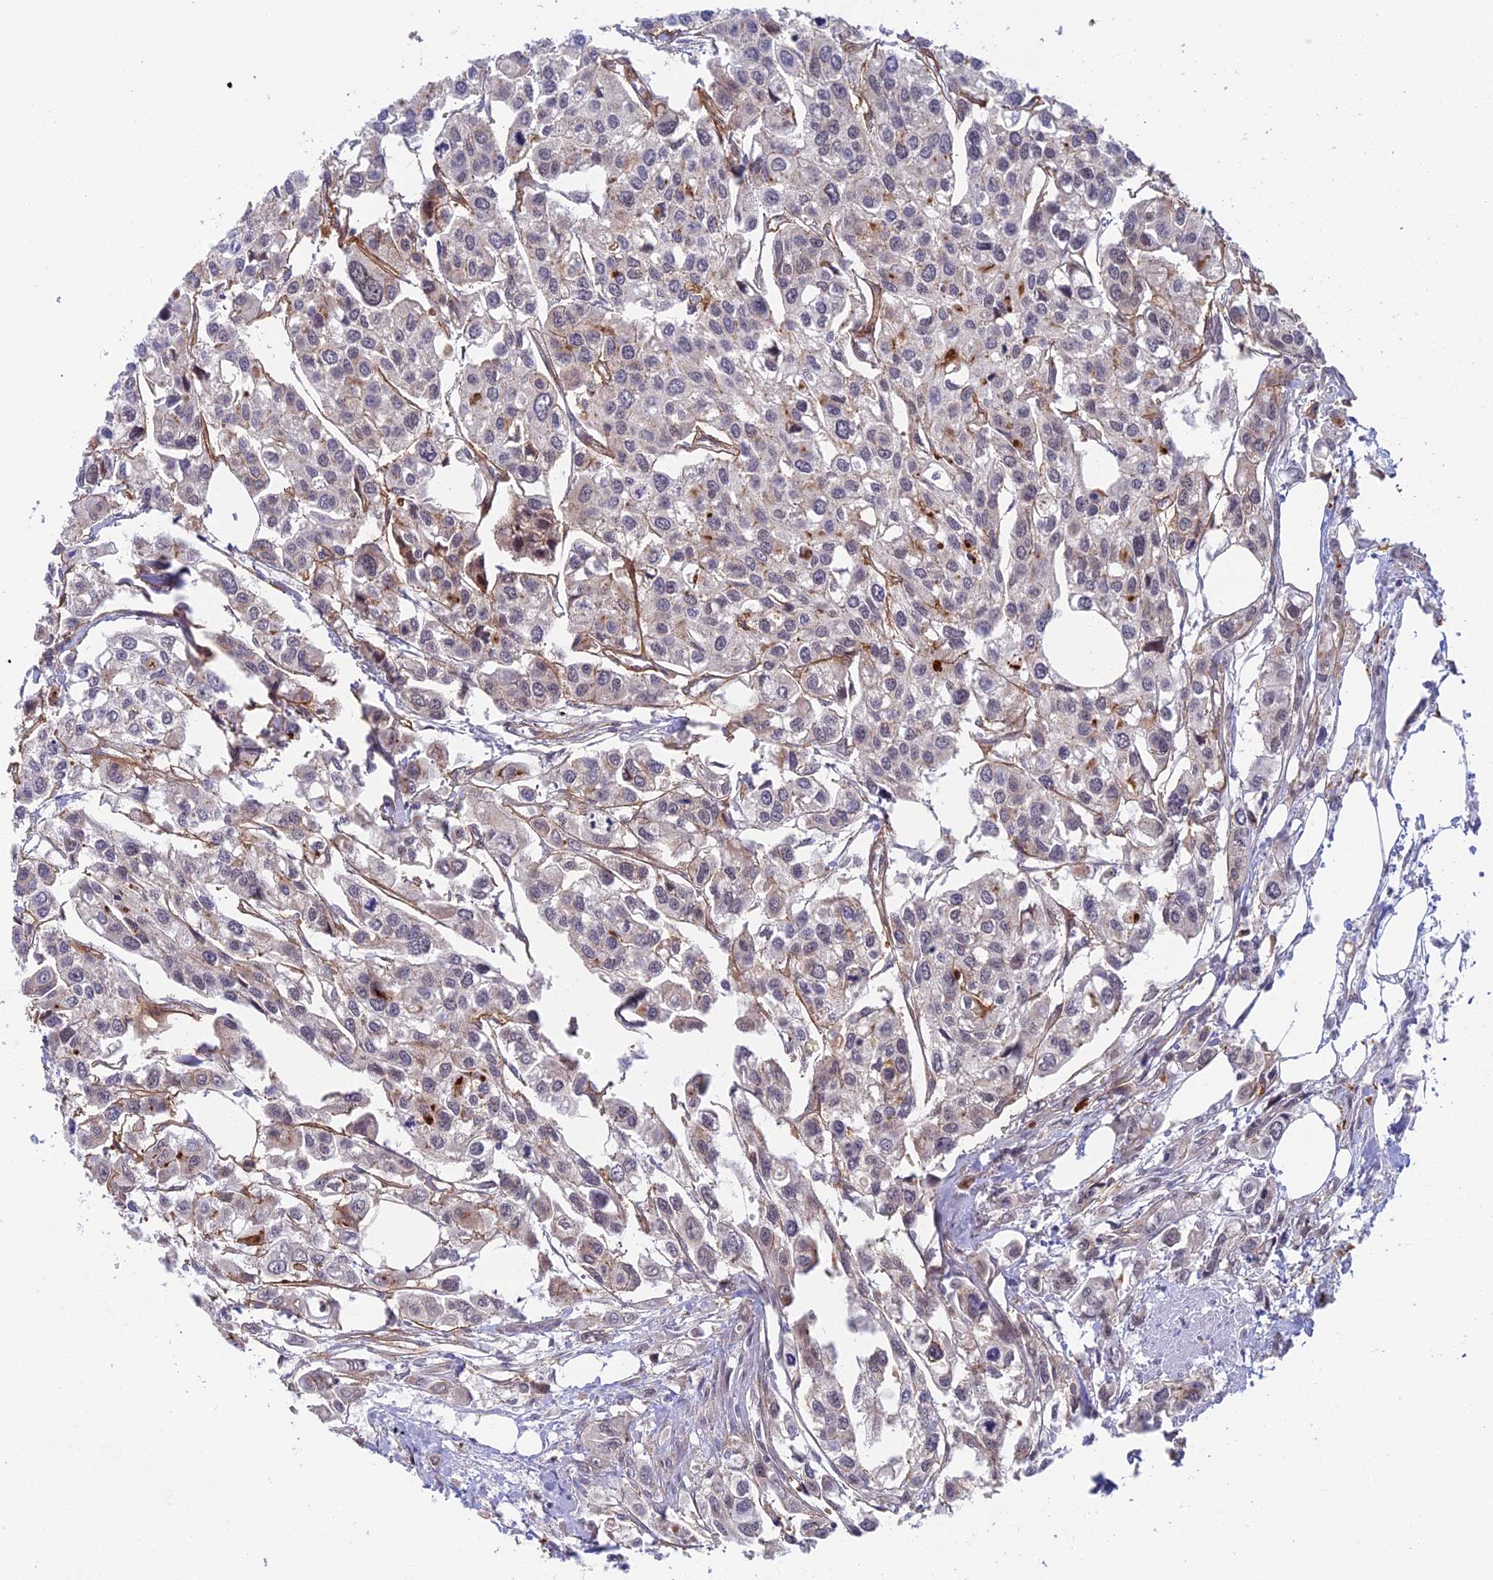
{"staining": {"intensity": "negative", "quantity": "none", "location": "none"}, "tissue": "urothelial cancer", "cell_type": "Tumor cells", "image_type": "cancer", "snomed": [{"axis": "morphology", "description": "Urothelial carcinoma, High grade"}, {"axis": "topography", "description": "Urinary bladder"}], "caption": "This is an immunohistochemistry histopathology image of urothelial carcinoma (high-grade). There is no staining in tumor cells.", "gene": "NSMCE1", "patient": {"sex": "male", "age": 67}}